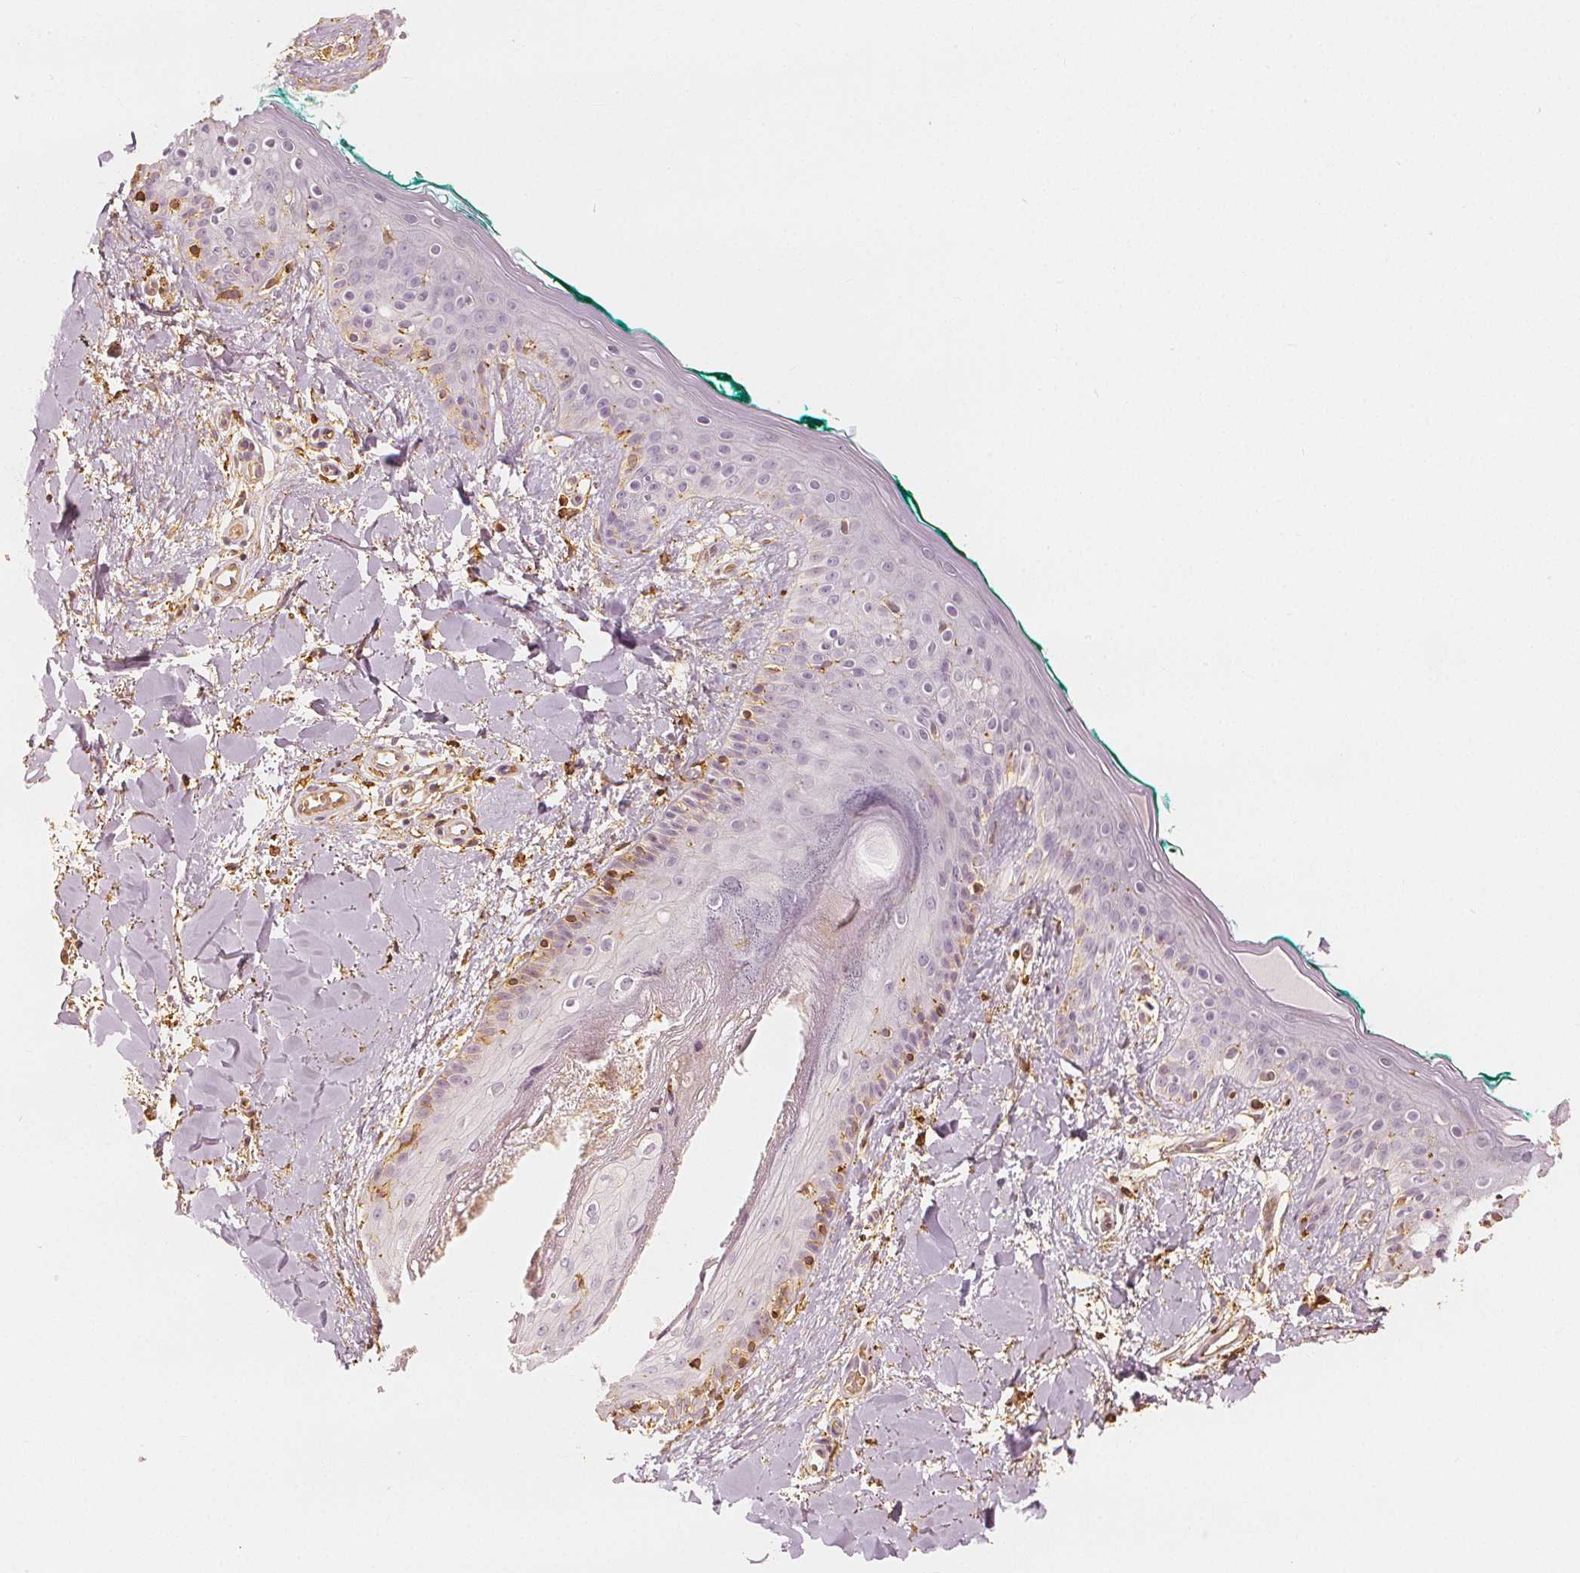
{"staining": {"intensity": "weak", "quantity": "25%-75%", "location": "cytoplasmic/membranous"}, "tissue": "skin", "cell_type": "Fibroblasts", "image_type": "normal", "snomed": [{"axis": "morphology", "description": "Normal tissue, NOS"}, {"axis": "topography", "description": "Skin"}], "caption": "This is an image of IHC staining of unremarkable skin, which shows weak positivity in the cytoplasmic/membranous of fibroblasts.", "gene": "ARHGAP26", "patient": {"sex": "female", "age": 34}}